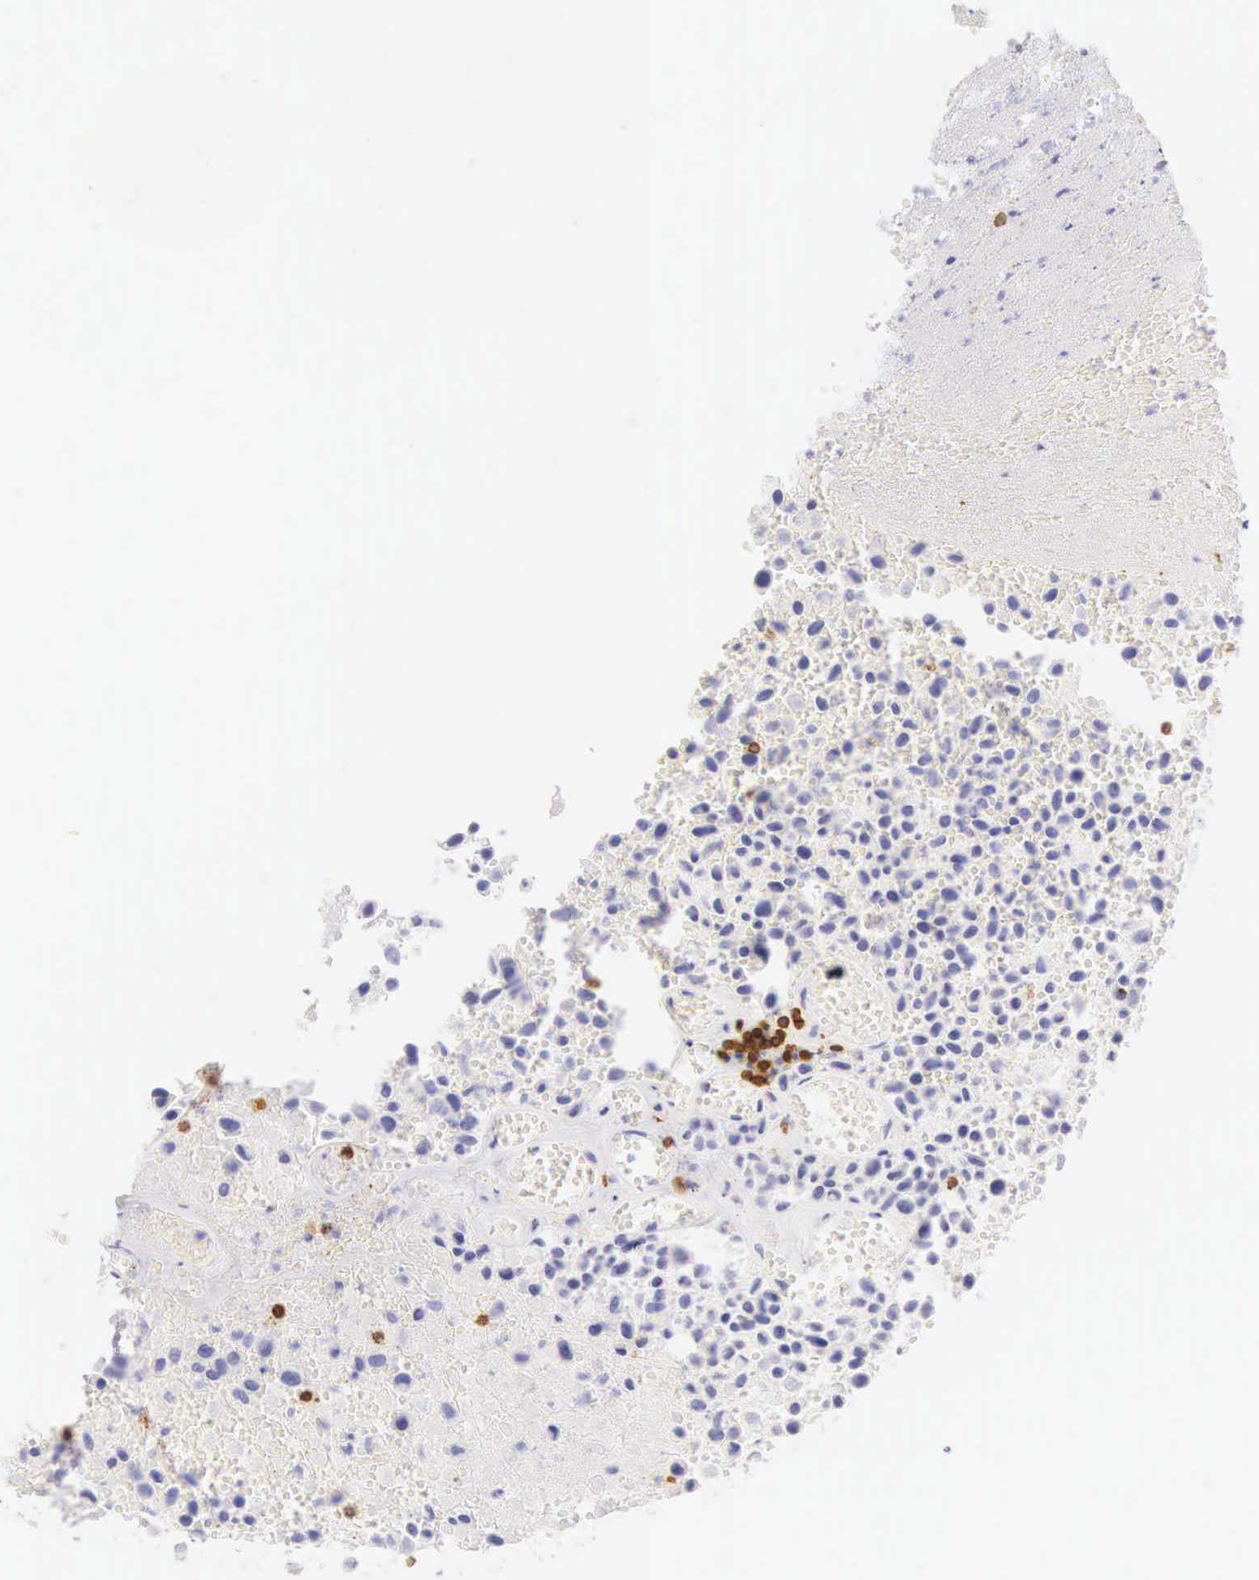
{"staining": {"intensity": "negative", "quantity": "none", "location": "none"}, "tissue": "urothelial cancer", "cell_type": "Tumor cells", "image_type": "cancer", "snomed": [{"axis": "morphology", "description": "Urothelial carcinoma, High grade"}, {"axis": "topography", "description": "Urinary bladder"}], "caption": "A high-resolution image shows immunohistochemistry (IHC) staining of urothelial cancer, which displays no significant positivity in tumor cells.", "gene": "CD3E", "patient": {"sex": "male", "age": 66}}